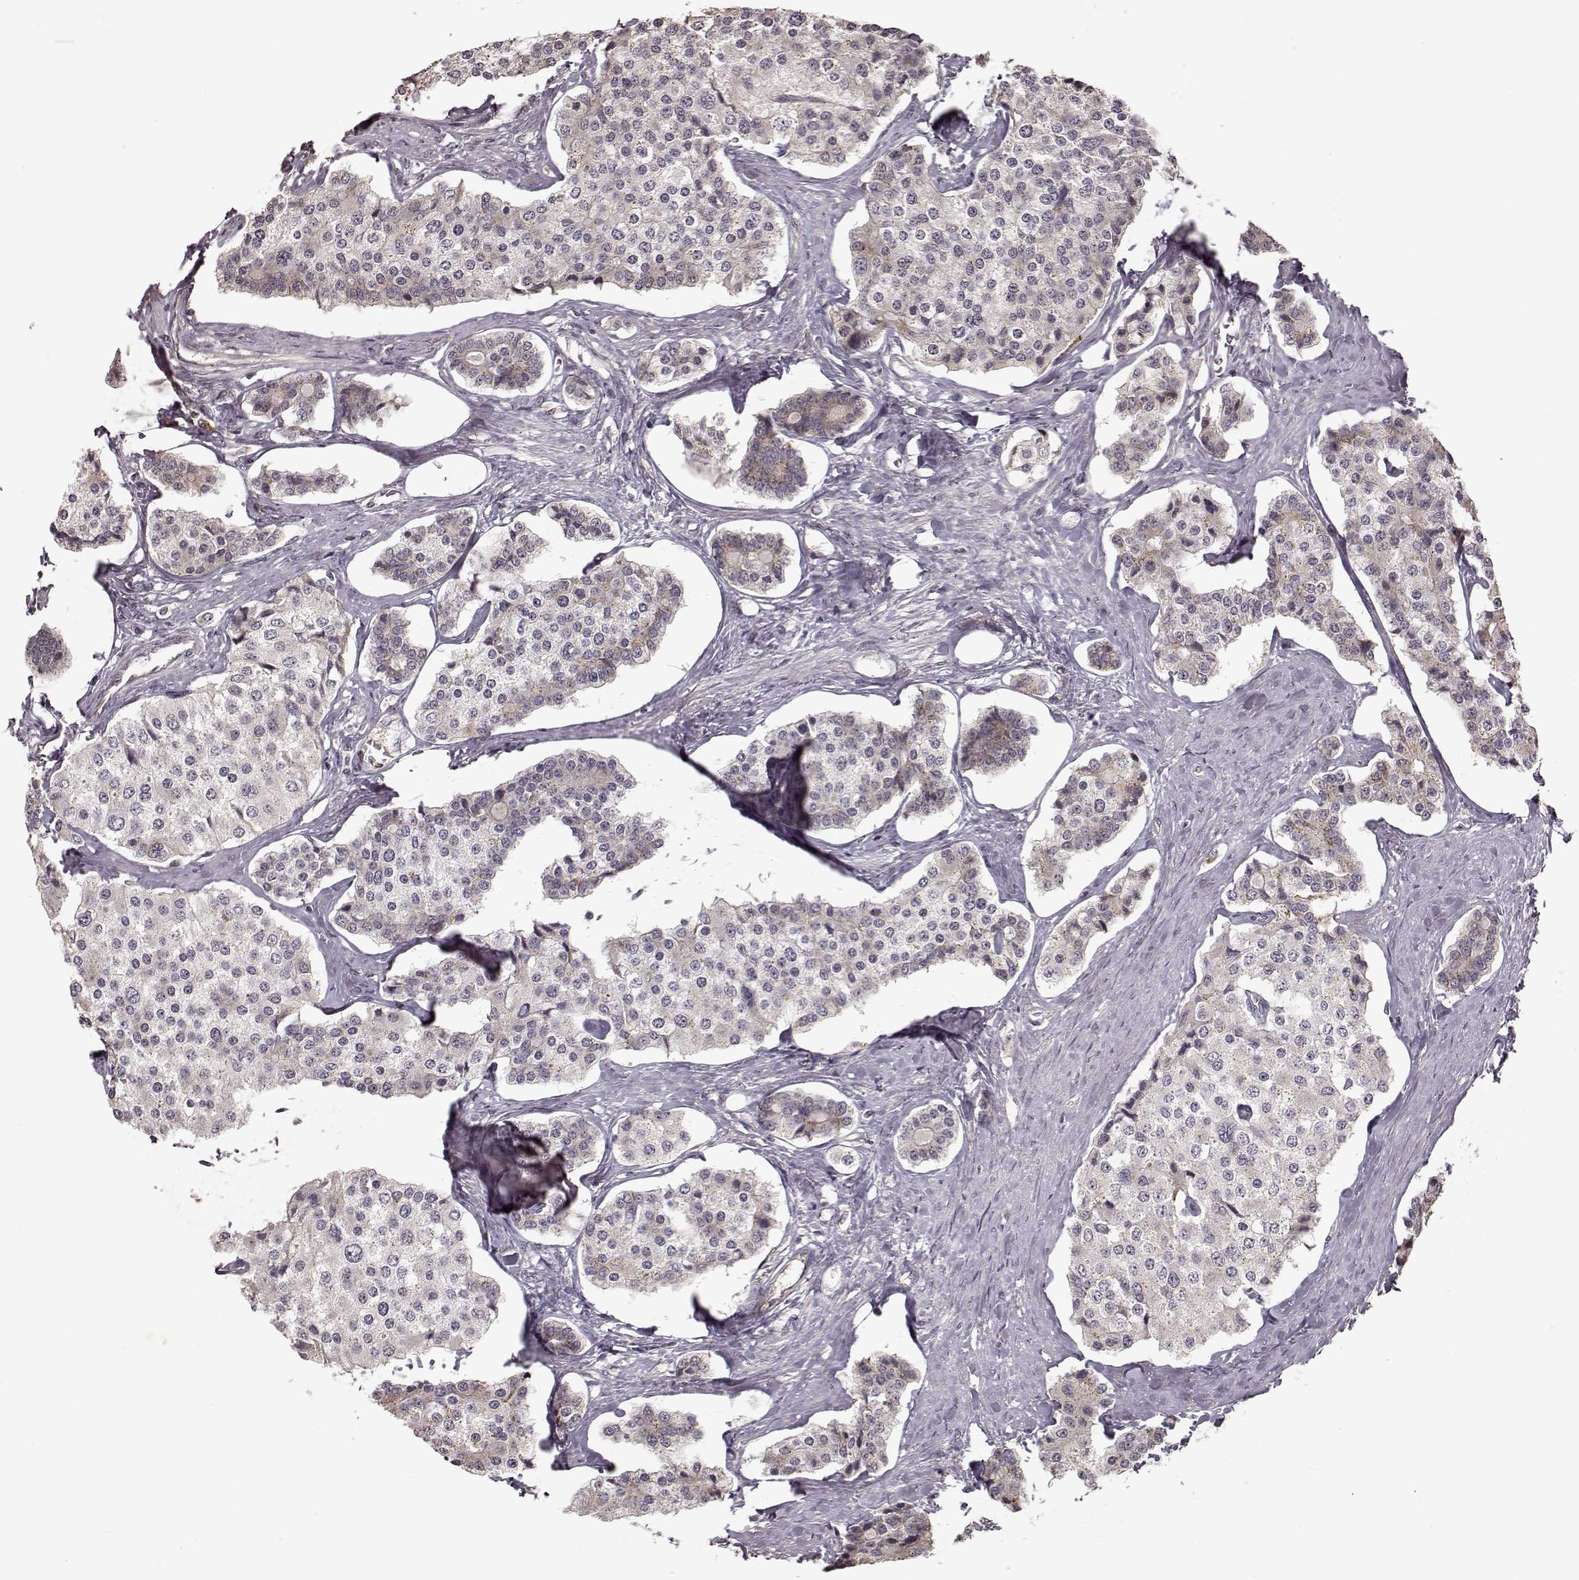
{"staining": {"intensity": "negative", "quantity": "none", "location": "none"}, "tissue": "carcinoid", "cell_type": "Tumor cells", "image_type": "cancer", "snomed": [{"axis": "morphology", "description": "Carcinoid, malignant, NOS"}, {"axis": "topography", "description": "Small intestine"}], "caption": "A micrograph of human carcinoid is negative for staining in tumor cells.", "gene": "CRB1", "patient": {"sex": "female", "age": 65}}